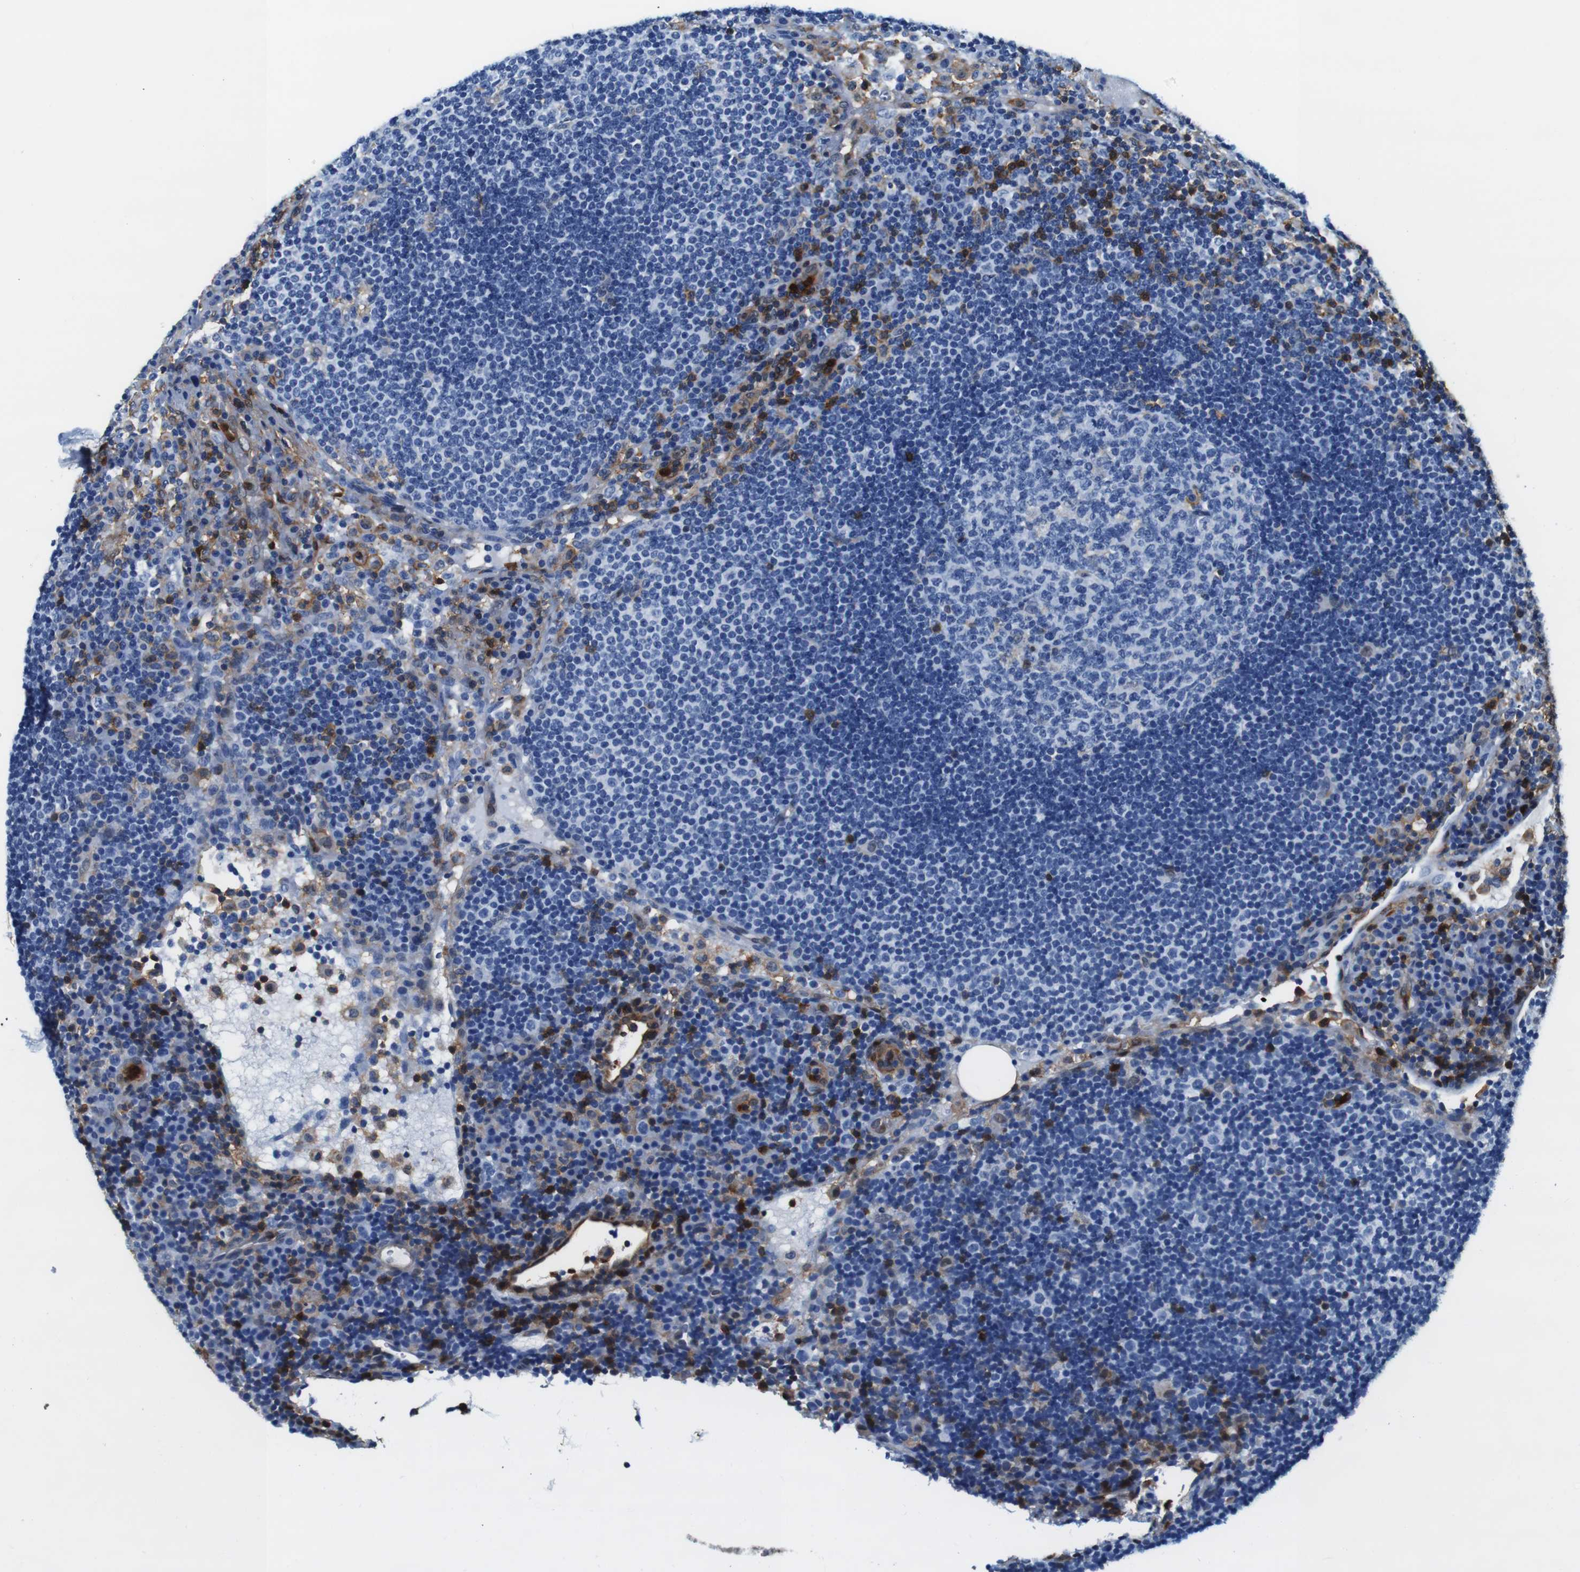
{"staining": {"intensity": "negative", "quantity": "none", "location": "none"}, "tissue": "lymph node", "cell_type": "Germinal center cells", "image_type": "normal", "snomed": [{"axis": "morphology", "description": "Normal tissue, NOS"}, {"axis": "topography", "description": "Lymph node"}], "caption": "This is a photomicrograph of IHC staining of unremarkable lymph node, which shows no expression in germinal center cells.", "gene": "ANXA1", "patient": {"sex": "female", "age": 53}}